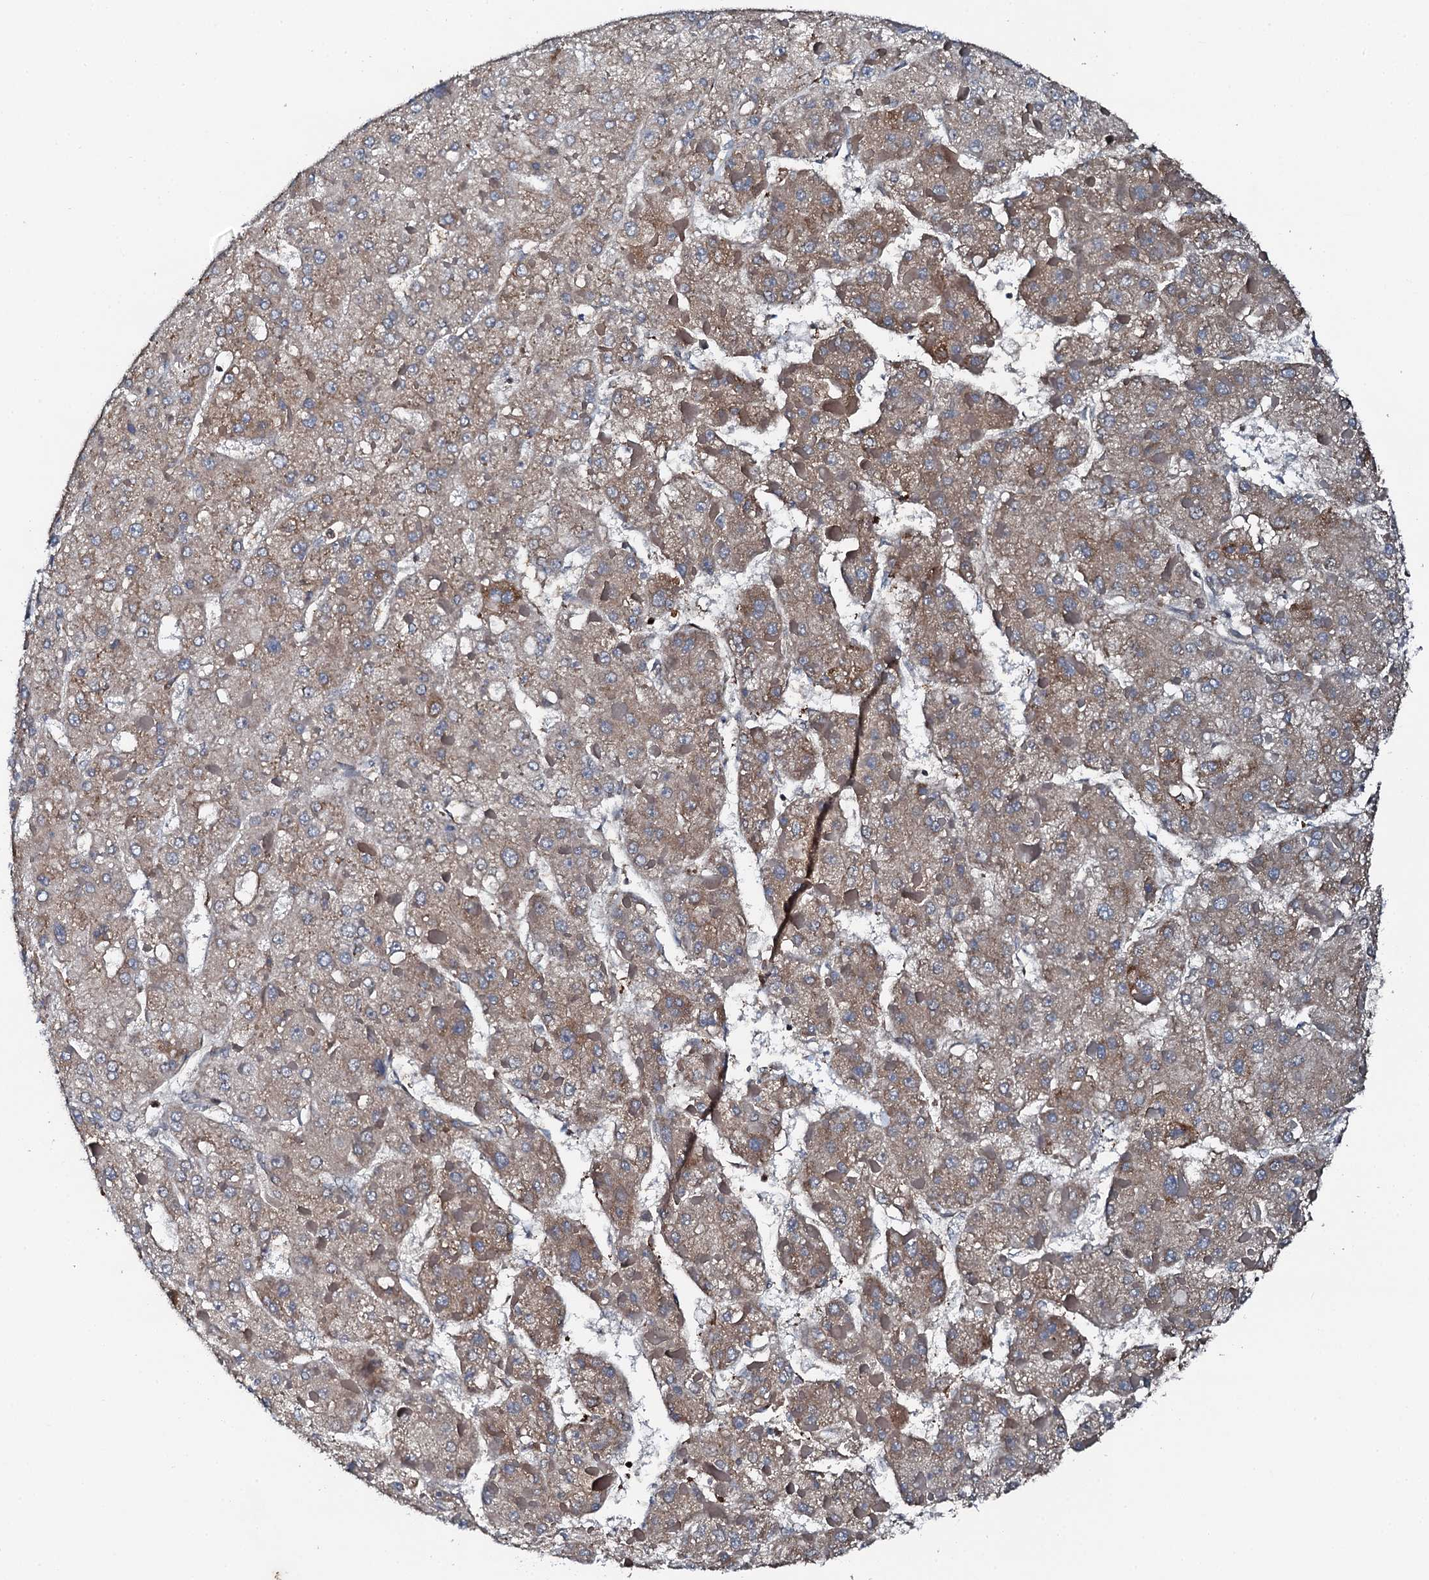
{"staining": {"intensity": "weak", "quantity": ">75%", "location": "cytoplasmic/membranous"}, "tissue": "liver cancer", "cell_type": "Tumor cells", "image_type": "cancer", "snomed": [{"axis": "morphology", "description": "Carcinoma, Hepatocellular, NOS"}, {"axis": "topography", "description": "Liver"}], "caption": "Liver cancer (hepatocellular carcinoma) stained with DAB (3,3'-diaminobenzidine) IHC displays low levels of weak cytoplasmic/membranous expression in approximately >75% of tumor cells. (Stains: DAB in brown, nuclei in blue, Microscopy: brightfield microscopy at high magnification).", "gene": "EDC4", "patient": {"sex": "female", "age": 73}}